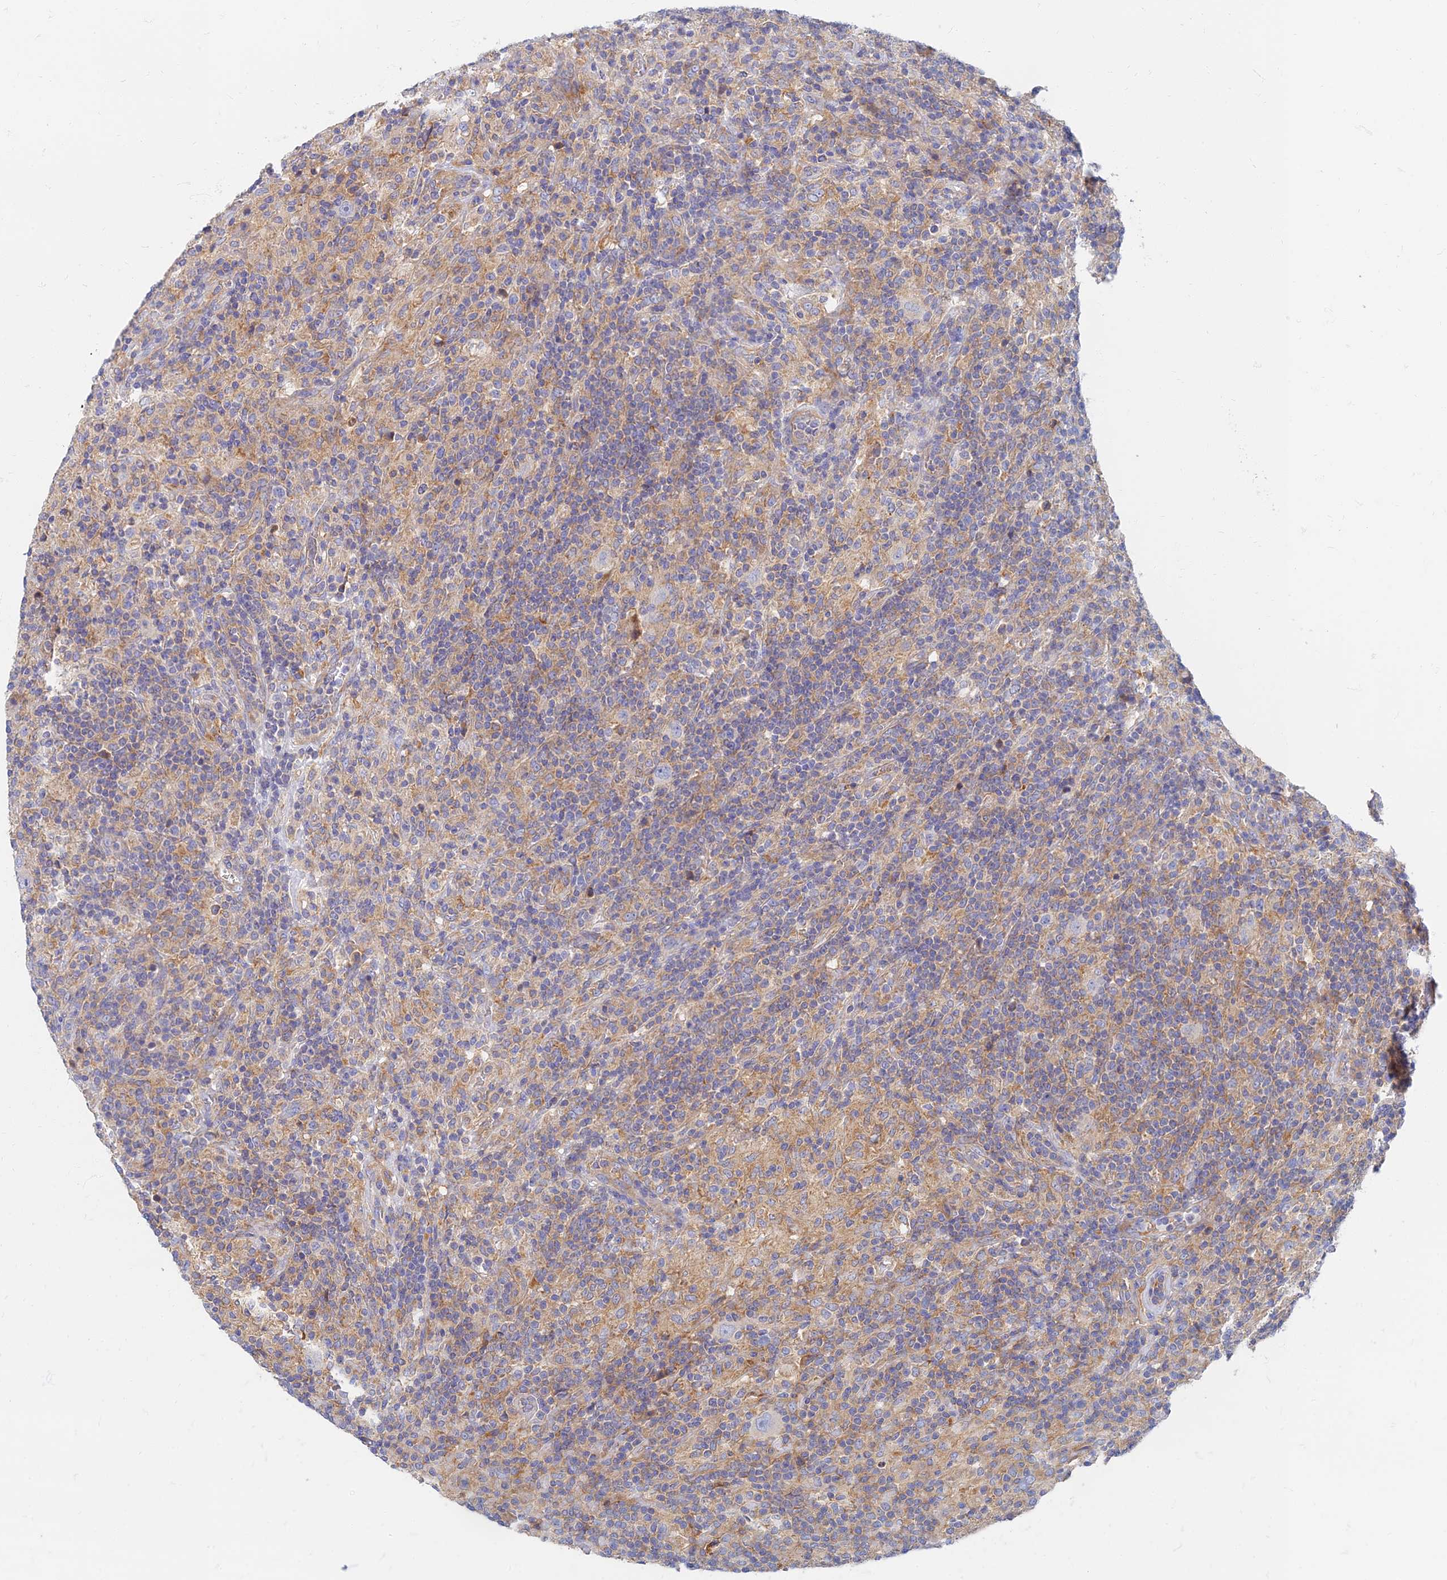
{"staining": {"intensity": "negative", "quantity": "none", "location": "none"}, "tissue": "lymphoma", "cell_type": "Tumor cells", "image_type": "cancer", "snomed": [{"axis": "morphology", "description": "Hodgkin's disease, NOS"}, {"axis": "topography", "description": "Lymph node"}], "caption": "This is an immunohistochemistry histopathology image of human lymphoma. There is no expression in tumor cells.", "gene": "TMEM44", "patient": {"sex": "male", "age": 70}}